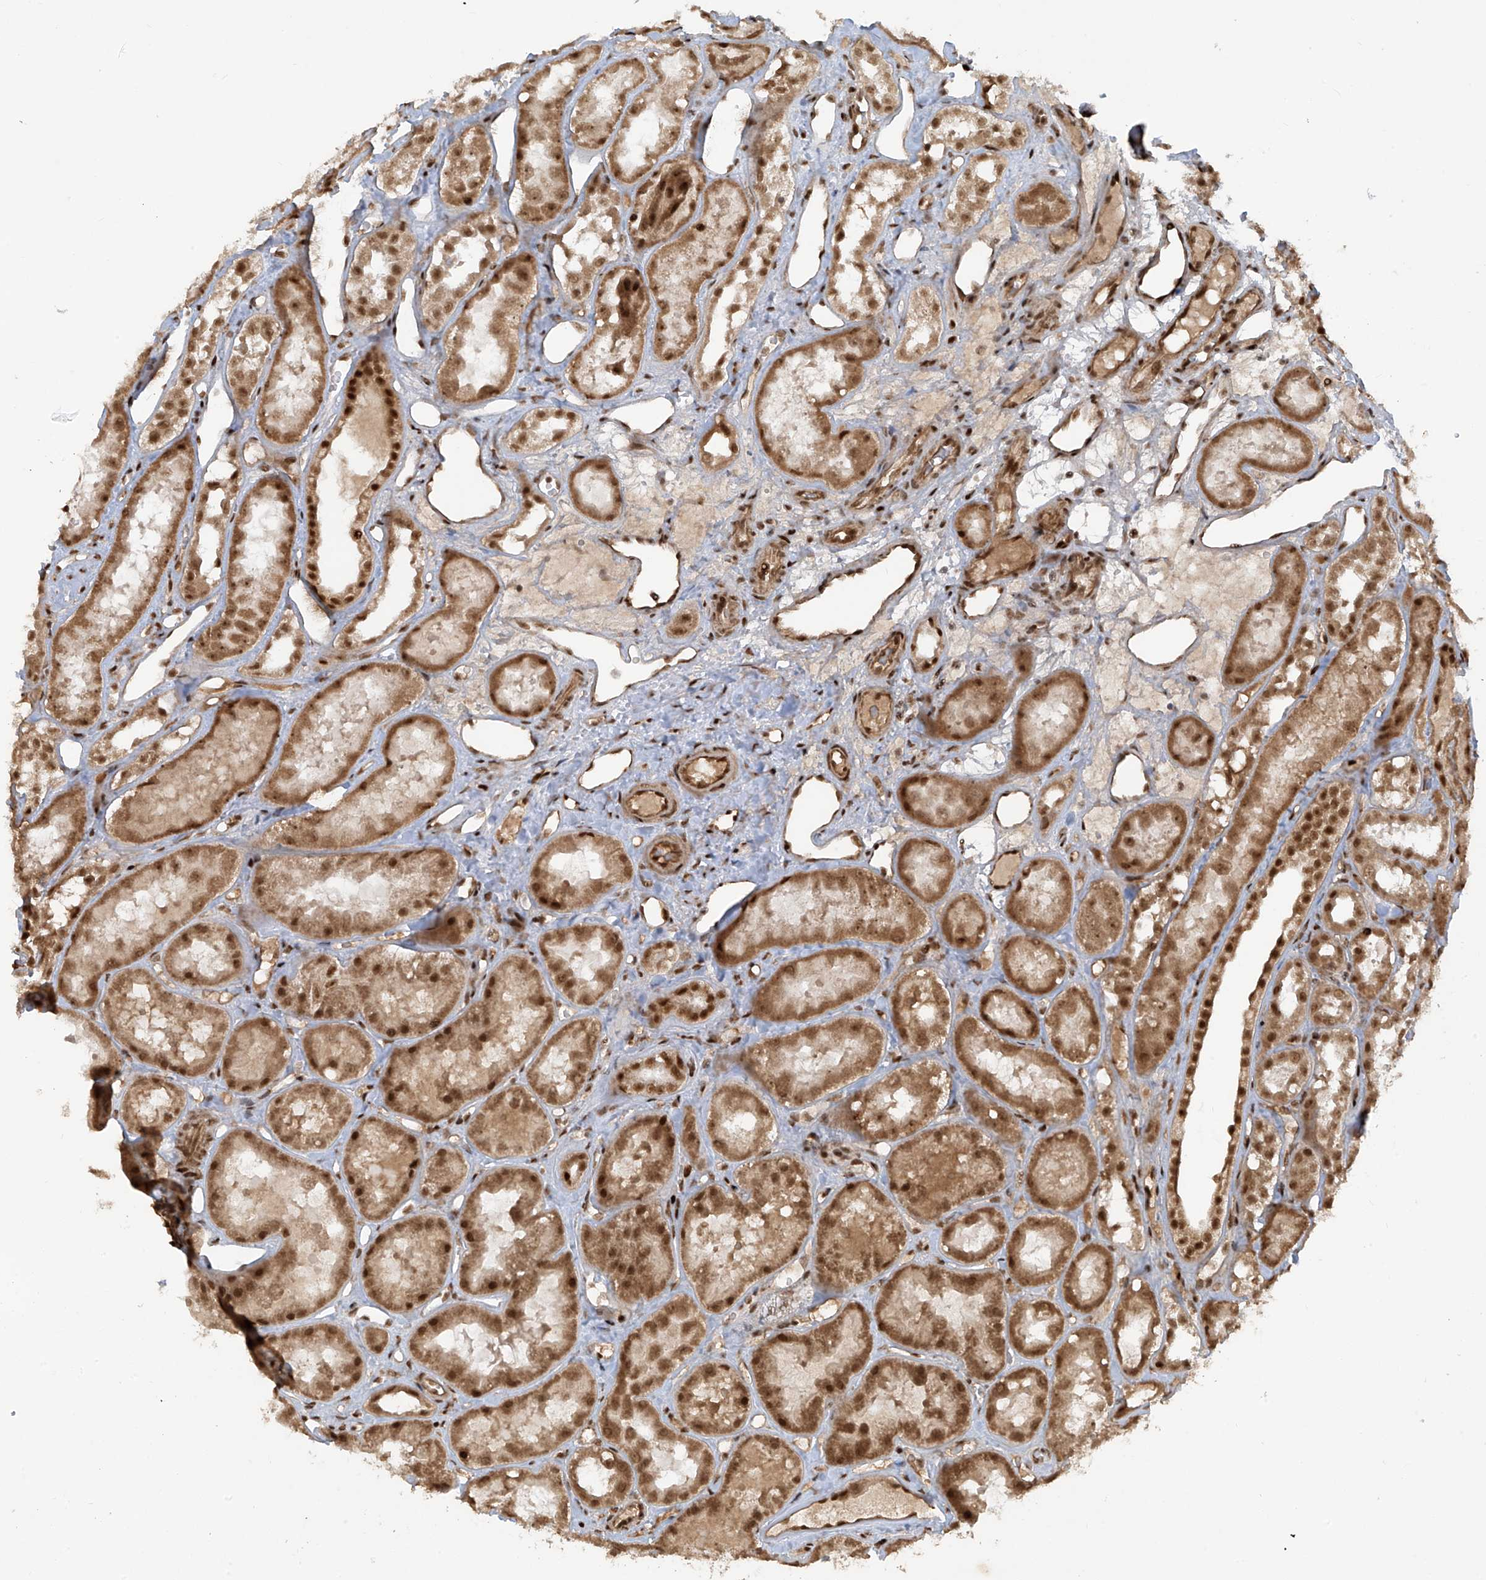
{"staining": {"intensity": "strong", "quantity": ">75%", "location": "nuclear"}, "tissue": "kidney", "cell_type": "Cells in glomeruli", "image_type": "normal", "snomed": [{"axis": "morphology", "description": "Normal tissue, NOS"}, {"axis": "topography", "description": "Kidney"}], "caption": "Brown immunohistochemical staining in normal kidney displays strong nuclear positivity in approximately >75% of cells in glomeruli.", "gene": "ARHGEF3", "patient": {"sex": "male", "age": 16}}